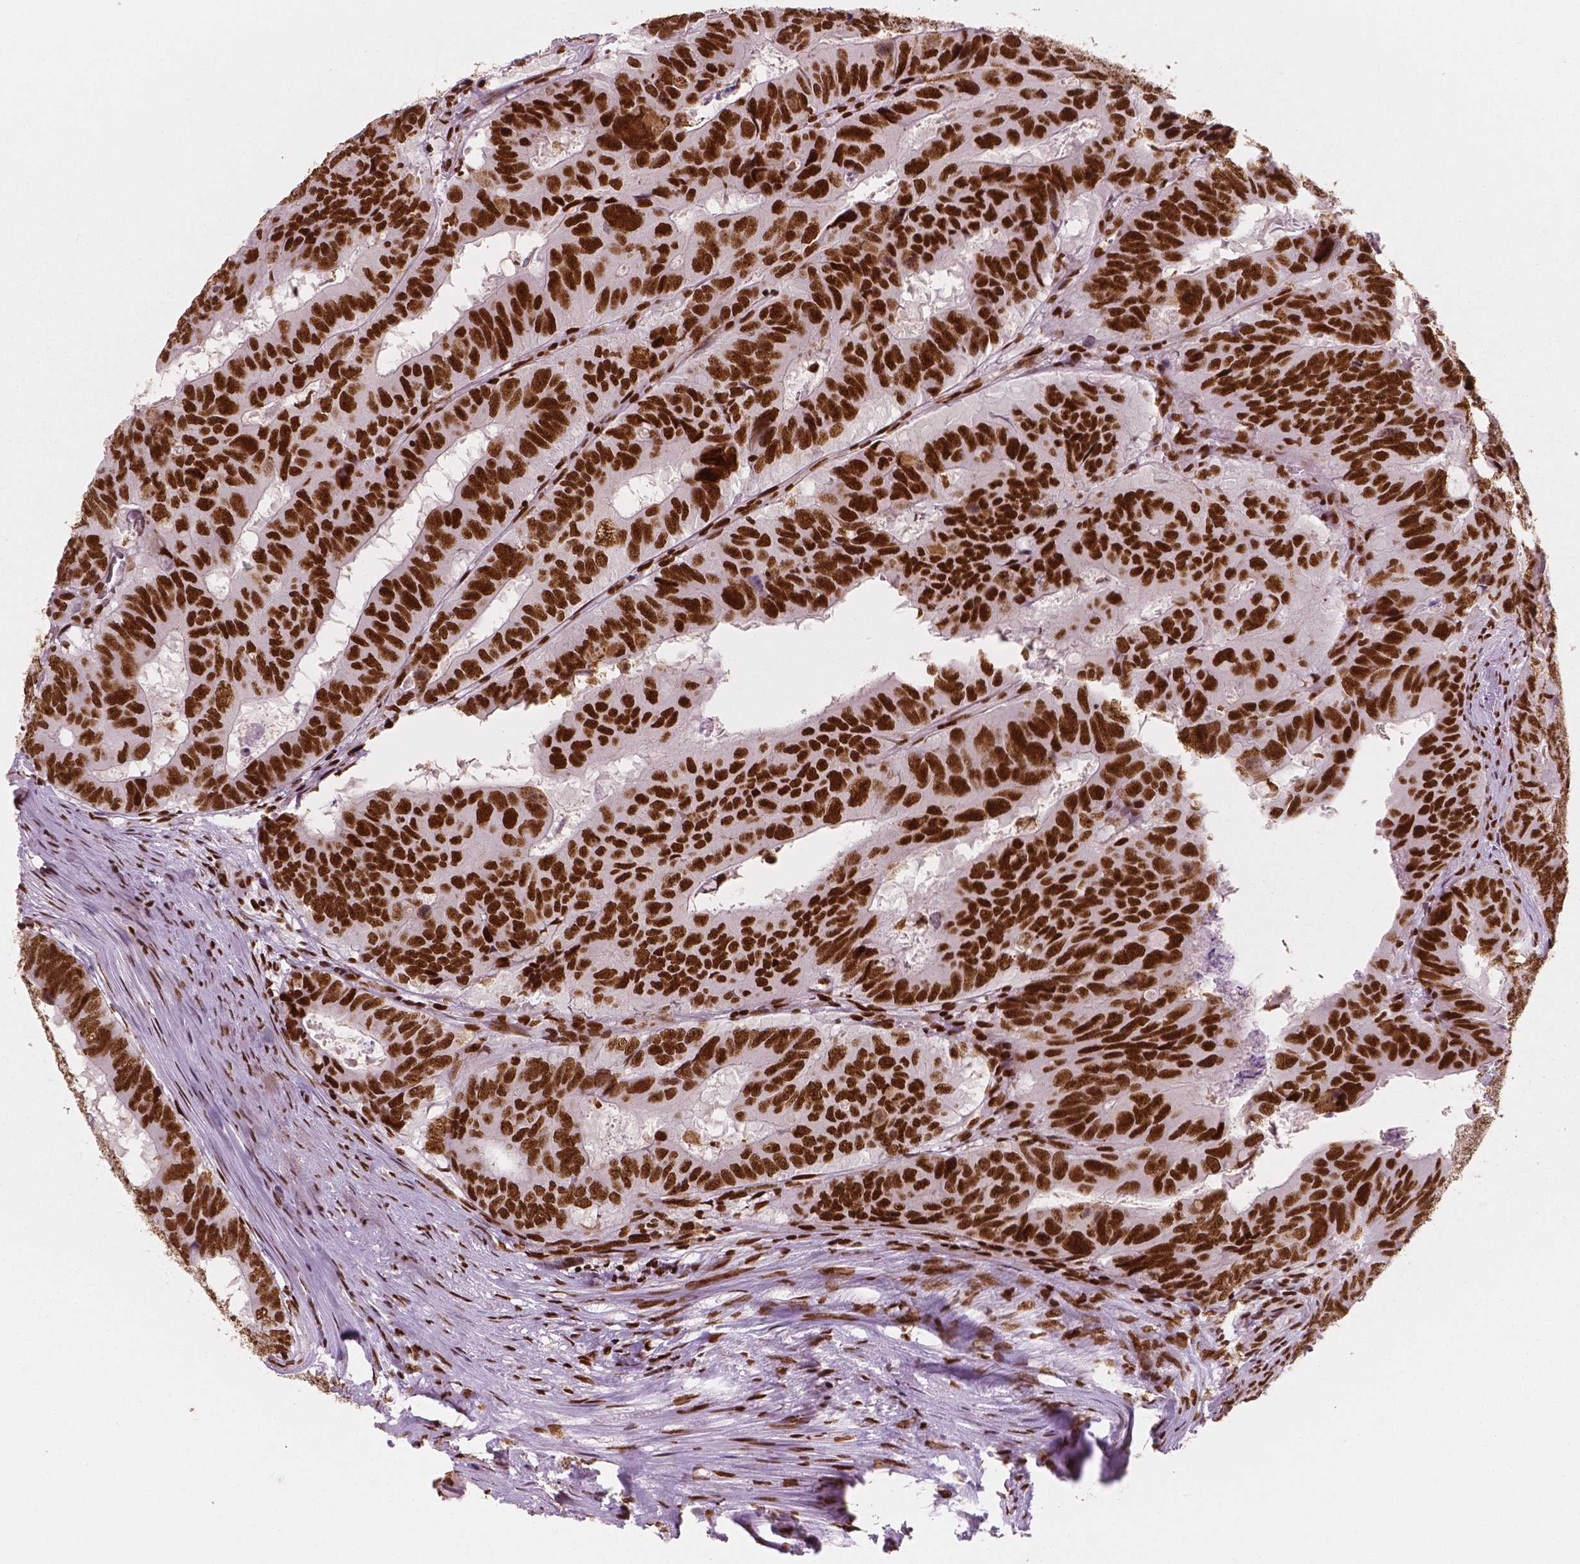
{"staining": {"intensity": "strong", "quantity": ">75%", "location": "nuclear"}, "tissue": "colorectal cancer", "cell_type": "Tumor cells", "image_type": "cancer", "snomed": [{"axis": "morphology", "description": "Adenocarcinoma, NOS"}, {"axis": "topography", "description": "Colon"}], "caption": "Immunohistochemical staining of human colorectal cancer (adenocarcinoma) displays strong nuclear protein expression in approximately >75% of tumor cells.", "gene": "BRD4", "patient": {"sex": "male", "age": 79}}